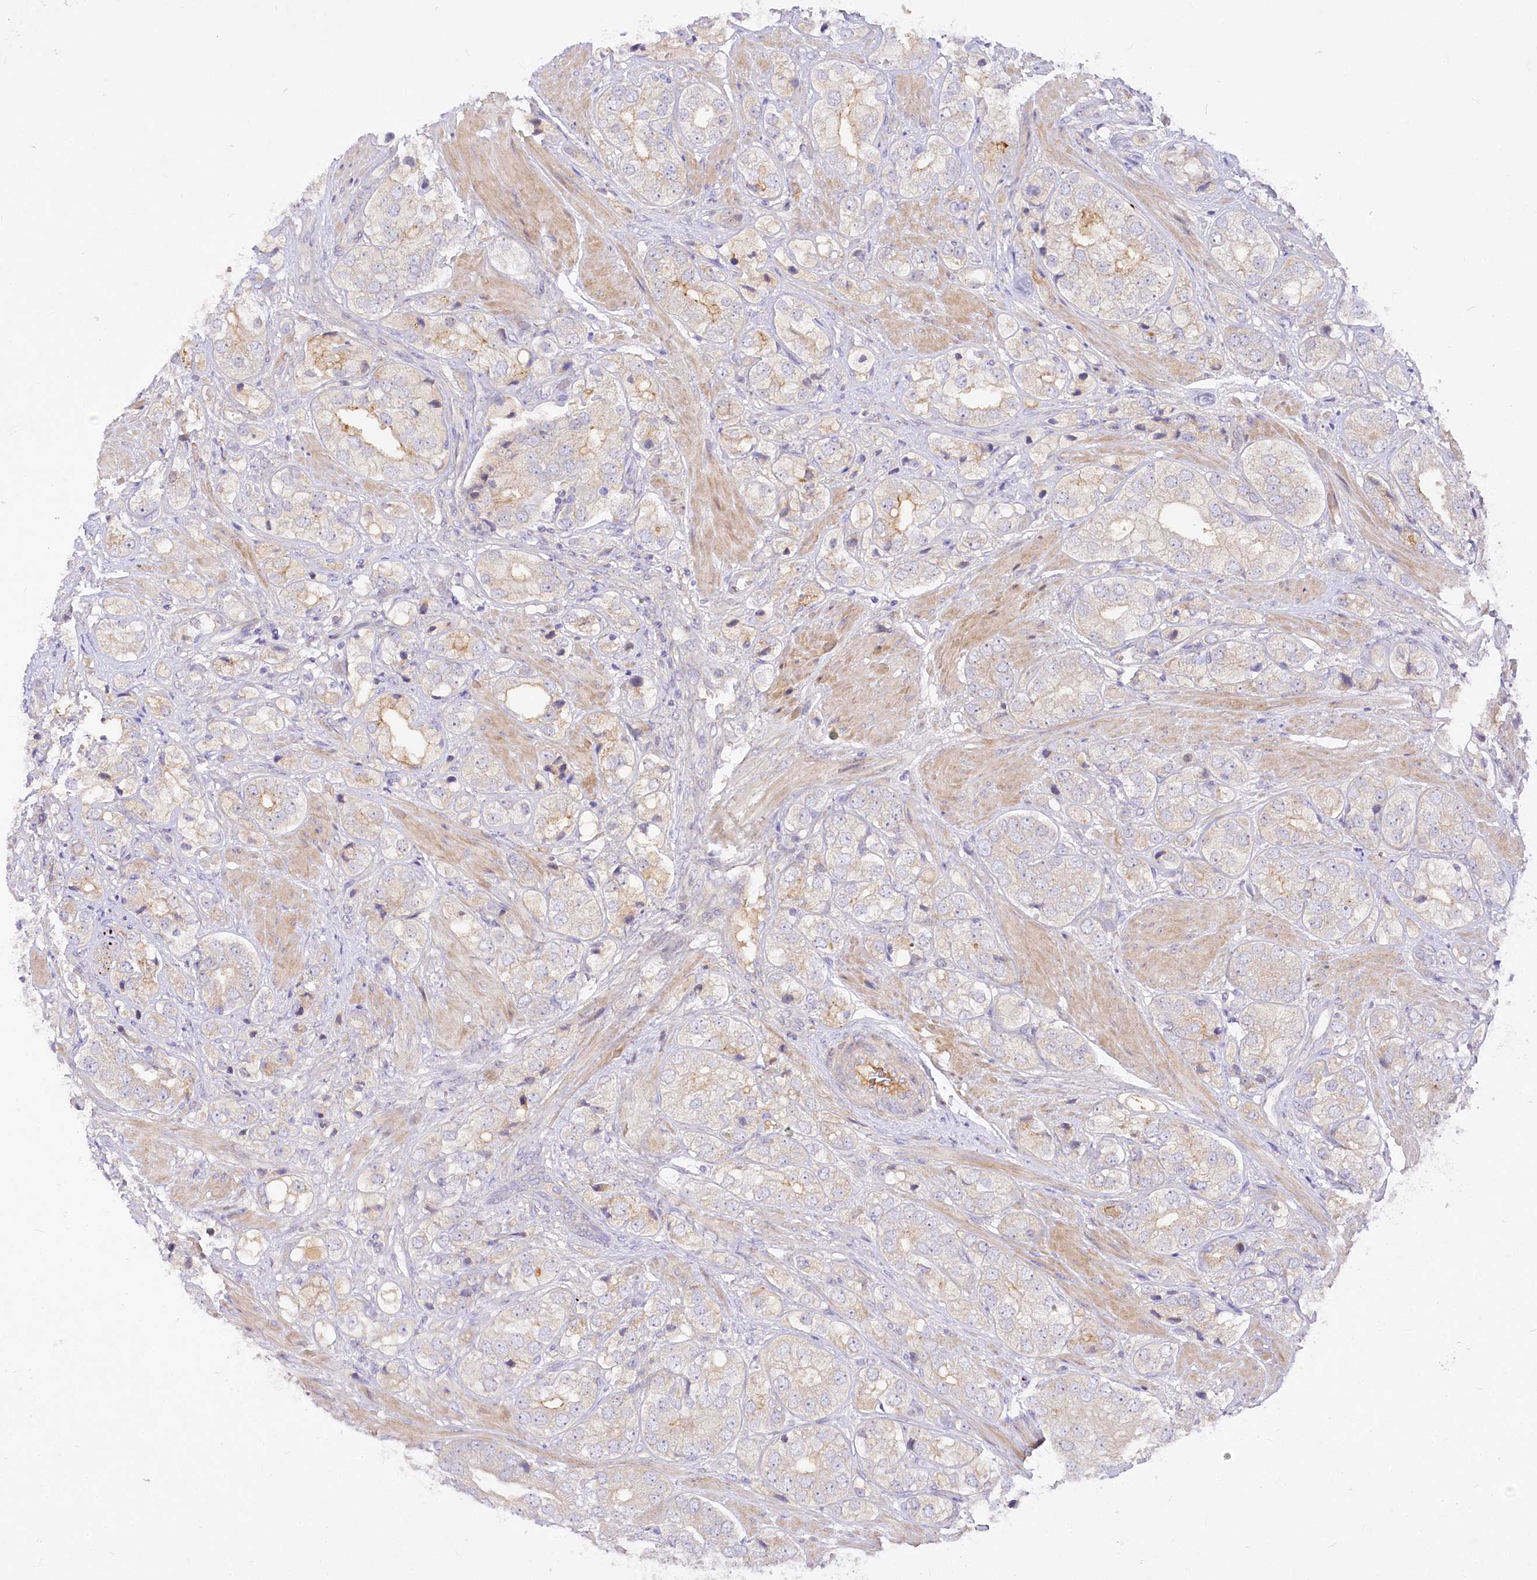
{"staining": {"intensity": "weak", "quantity": "<25%", "location": "cytoplasmic/membranous"}, "tissue": "prostate cancer", "cell_type": "Tumor cells", "image_type": "cancer", "snomed": [{"axis": "morphology", "description": "Adenocarcinoma, High grade"}, {"axis": "topography", "description": "Prostate"}], "caption": "High magnification brightfield microscopy of prostate cancer (high-grade adenocarcinoma) stained with DAB (brown) and counterstained with hematoxylin (blue): tumor cells show no significant positivity. The staining is performed using DAB brown chromogen with nuclei counter-stained in using hematoxylin.", "gene": "EFHC2", "patient": {"sex": "male", "age": 50}}